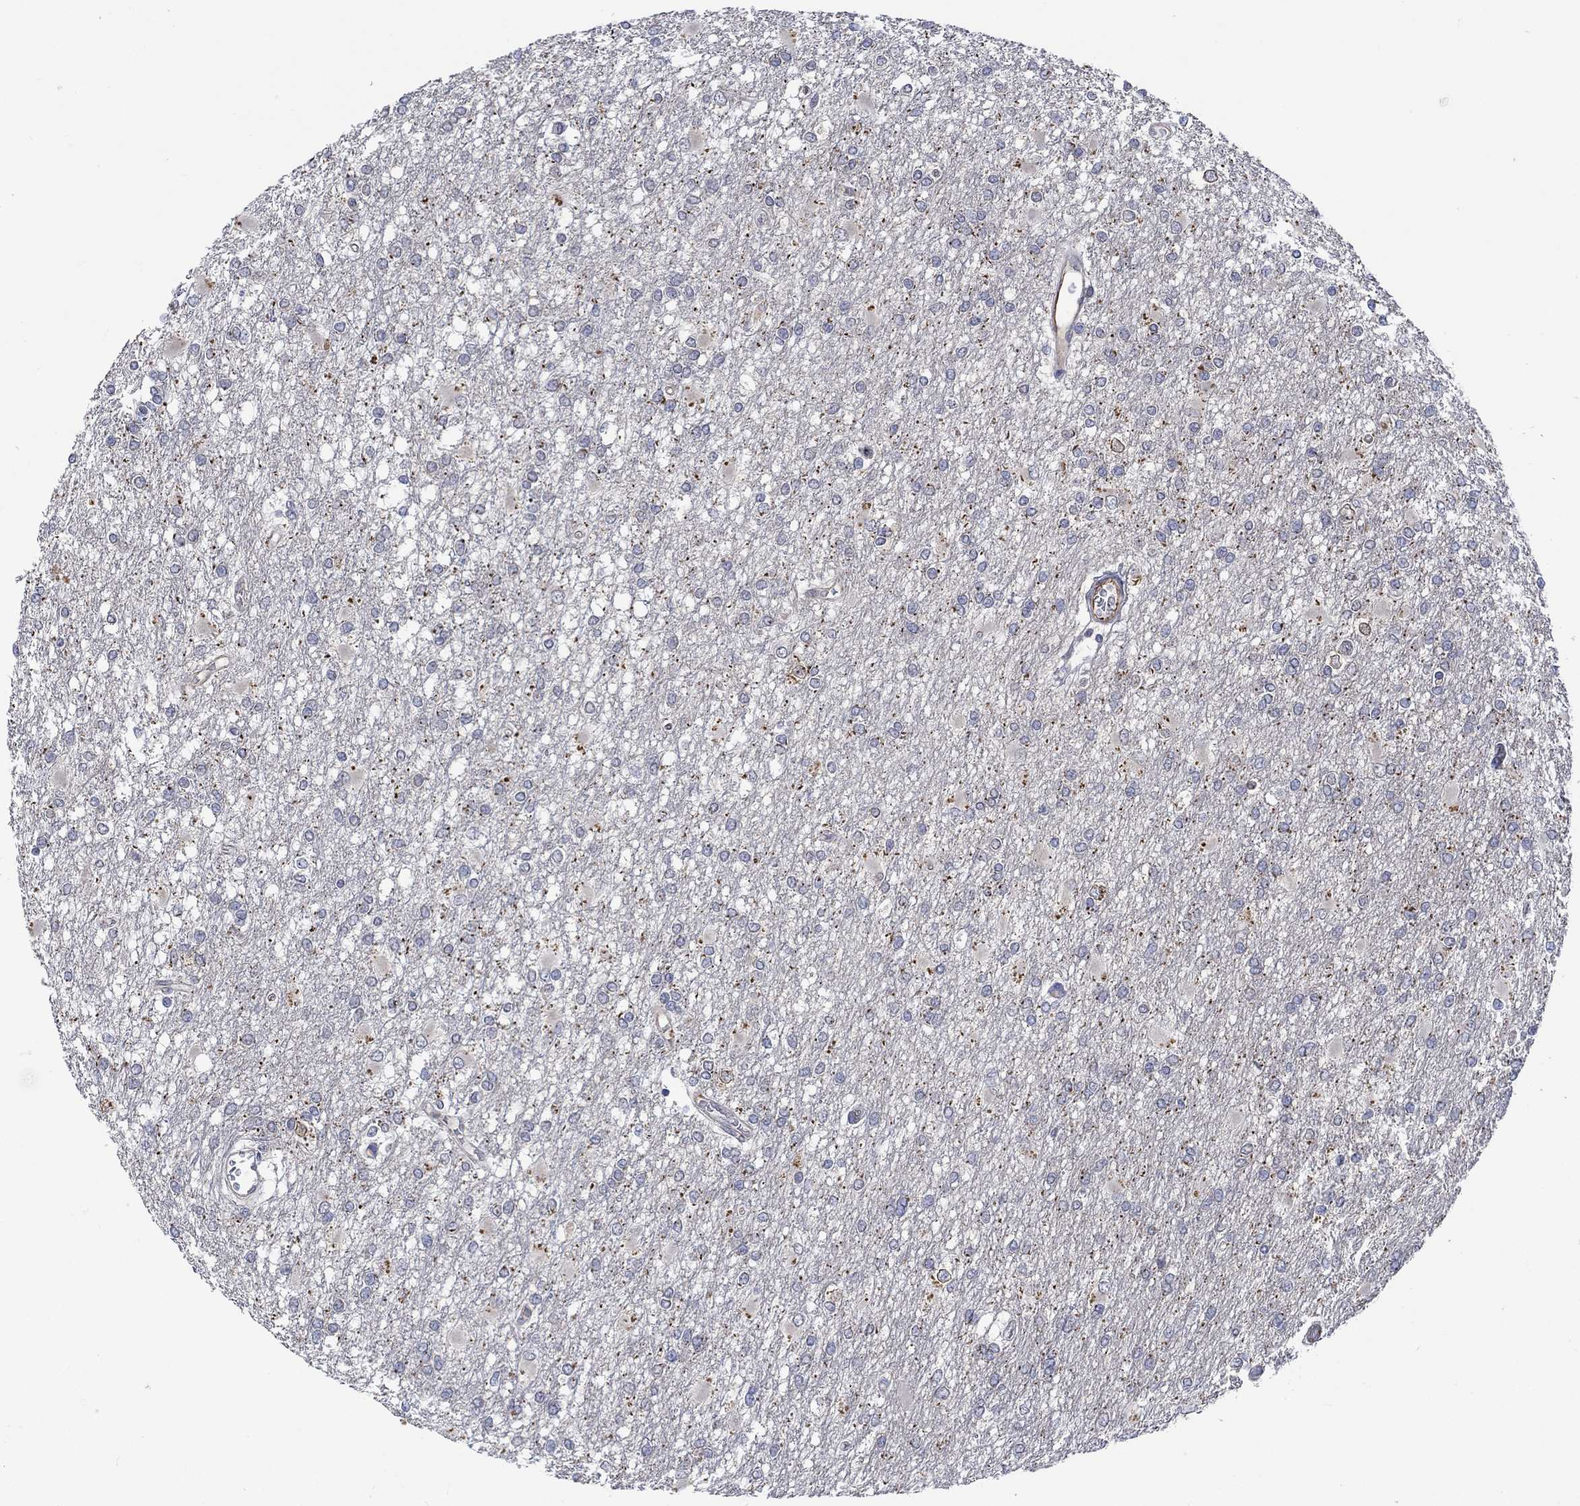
{"staining": {"intensity": "negative", "quantity": "none", "location": "none"}, "tissue": "glioma", "cell_type": "Tumor cells", "image_type": "cancer", "snomed": [{"axis": "morphology", "description": "Glioma, malignant, High grade"}, {"axis": "topography", "description": "Cerebral cortex"}], "caption": "This histopathology image is of high-grade glioma (malignant) stained with immunohistochemistry (IHC) to label a protein in brown with the nuclei are counter-stained blue. There is no staining in tumor cells. The staining was performed using DAB (3,3'-diaminobenzidine) to visualize the protein expression in brown, while the nuclei were stained in blue with hematoxylin (Magnification: 20x).", "gene": "CAMK1D", "patient": {"sex": "male", "age": 79}}